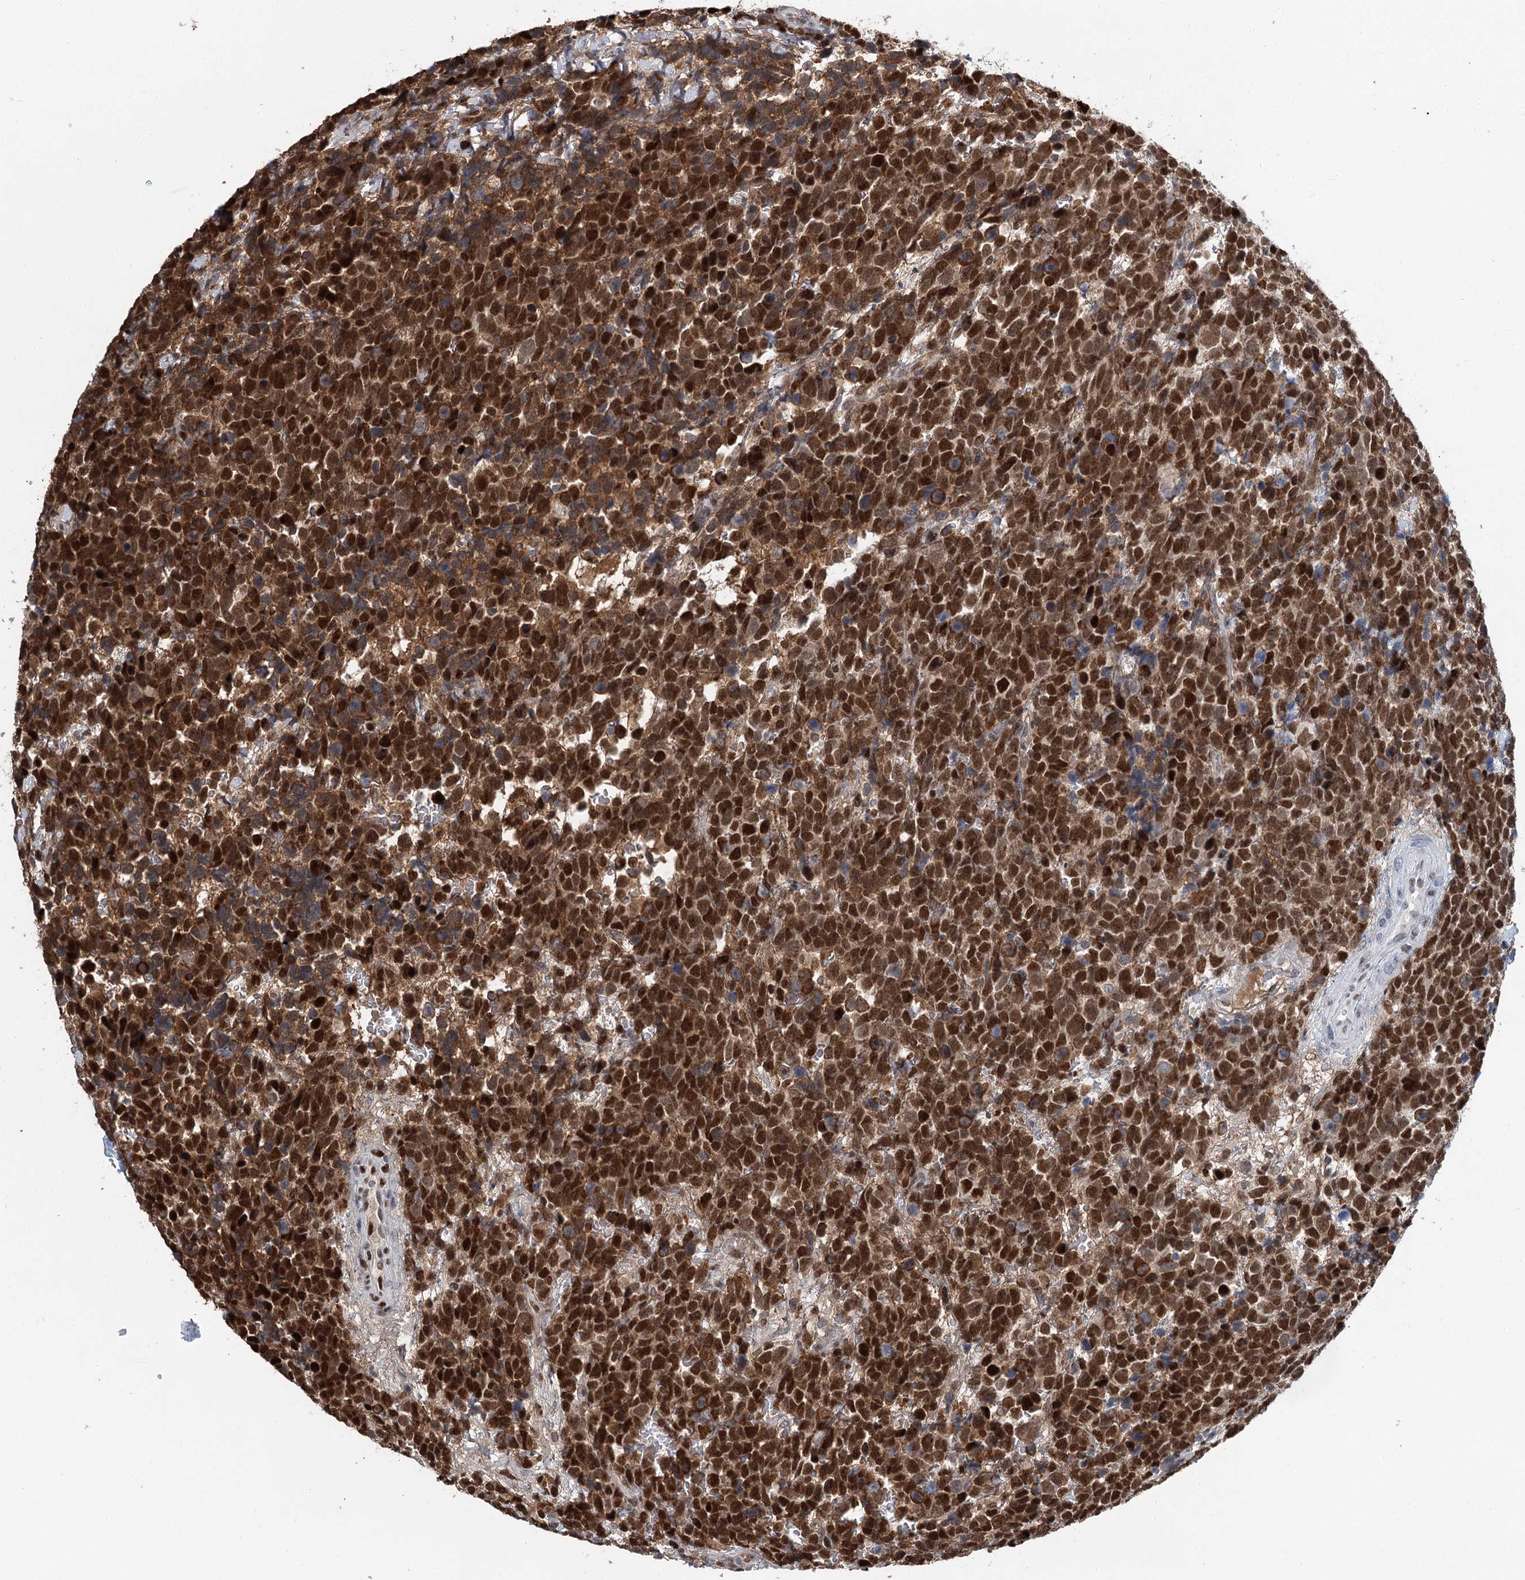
{"staining": {"intensity": "strong", "quantity": ">75%", "location": "nuclear"}, "tissue": "urothelial cancer", "cell_type": "Tumor cells", "image_type": "cancer", "snomed": [{"axis": "morphology", "description": "Urothelial carcinoma, High grade"}, {"axis": "topography", "description": "Urinary bladder"}], "caption": "Immunohistochemistry (DAB) staining of human high-grade urothelial carcinoma reveals strong nuclear protein positivity in approximately >75% of tumor cells.", "gene": "HAT1", "patient": {"sex": "female", "age": 82}}